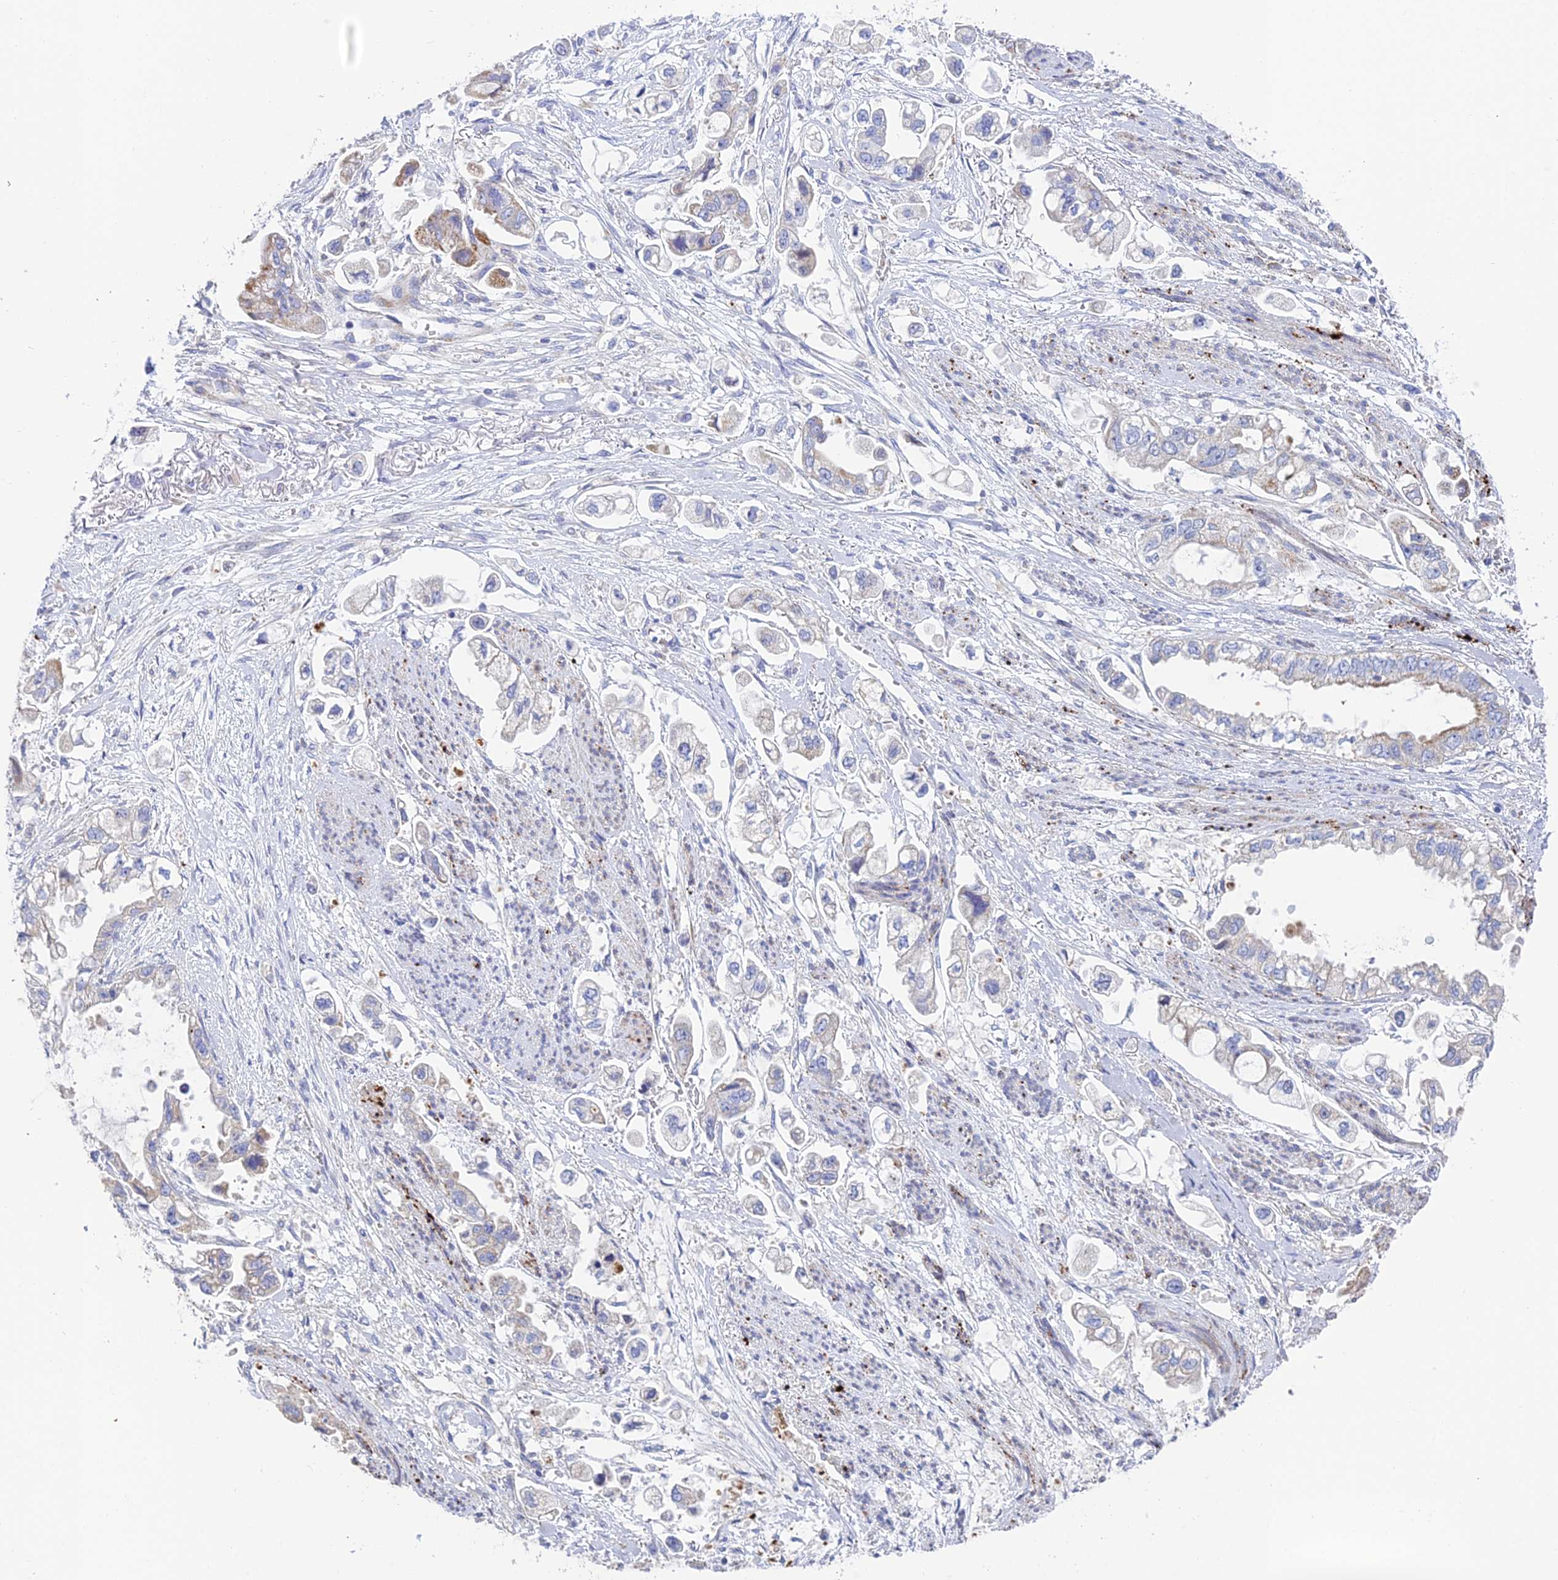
{"staining": {"intensity": "weak", "quantity": "<25%", "location": "cytoplasmic/membranous"}, "tissue": "stomach cancer", "cell_type": "Tumor cells", "image_type": "cancer", "snomed": [{"axis": "morphology", "description": "Adenocarcinoma, NOS"}, {"axis": "topography", "description": "Stomach"}], "caption": "Tumor cells show no significant positivity in stomach adenocarcinoma. (DAB immunohistochemistry (IHC), high magnification).", "gene": "CSPG4", "patient": {"sex": "male", "age": 62}}